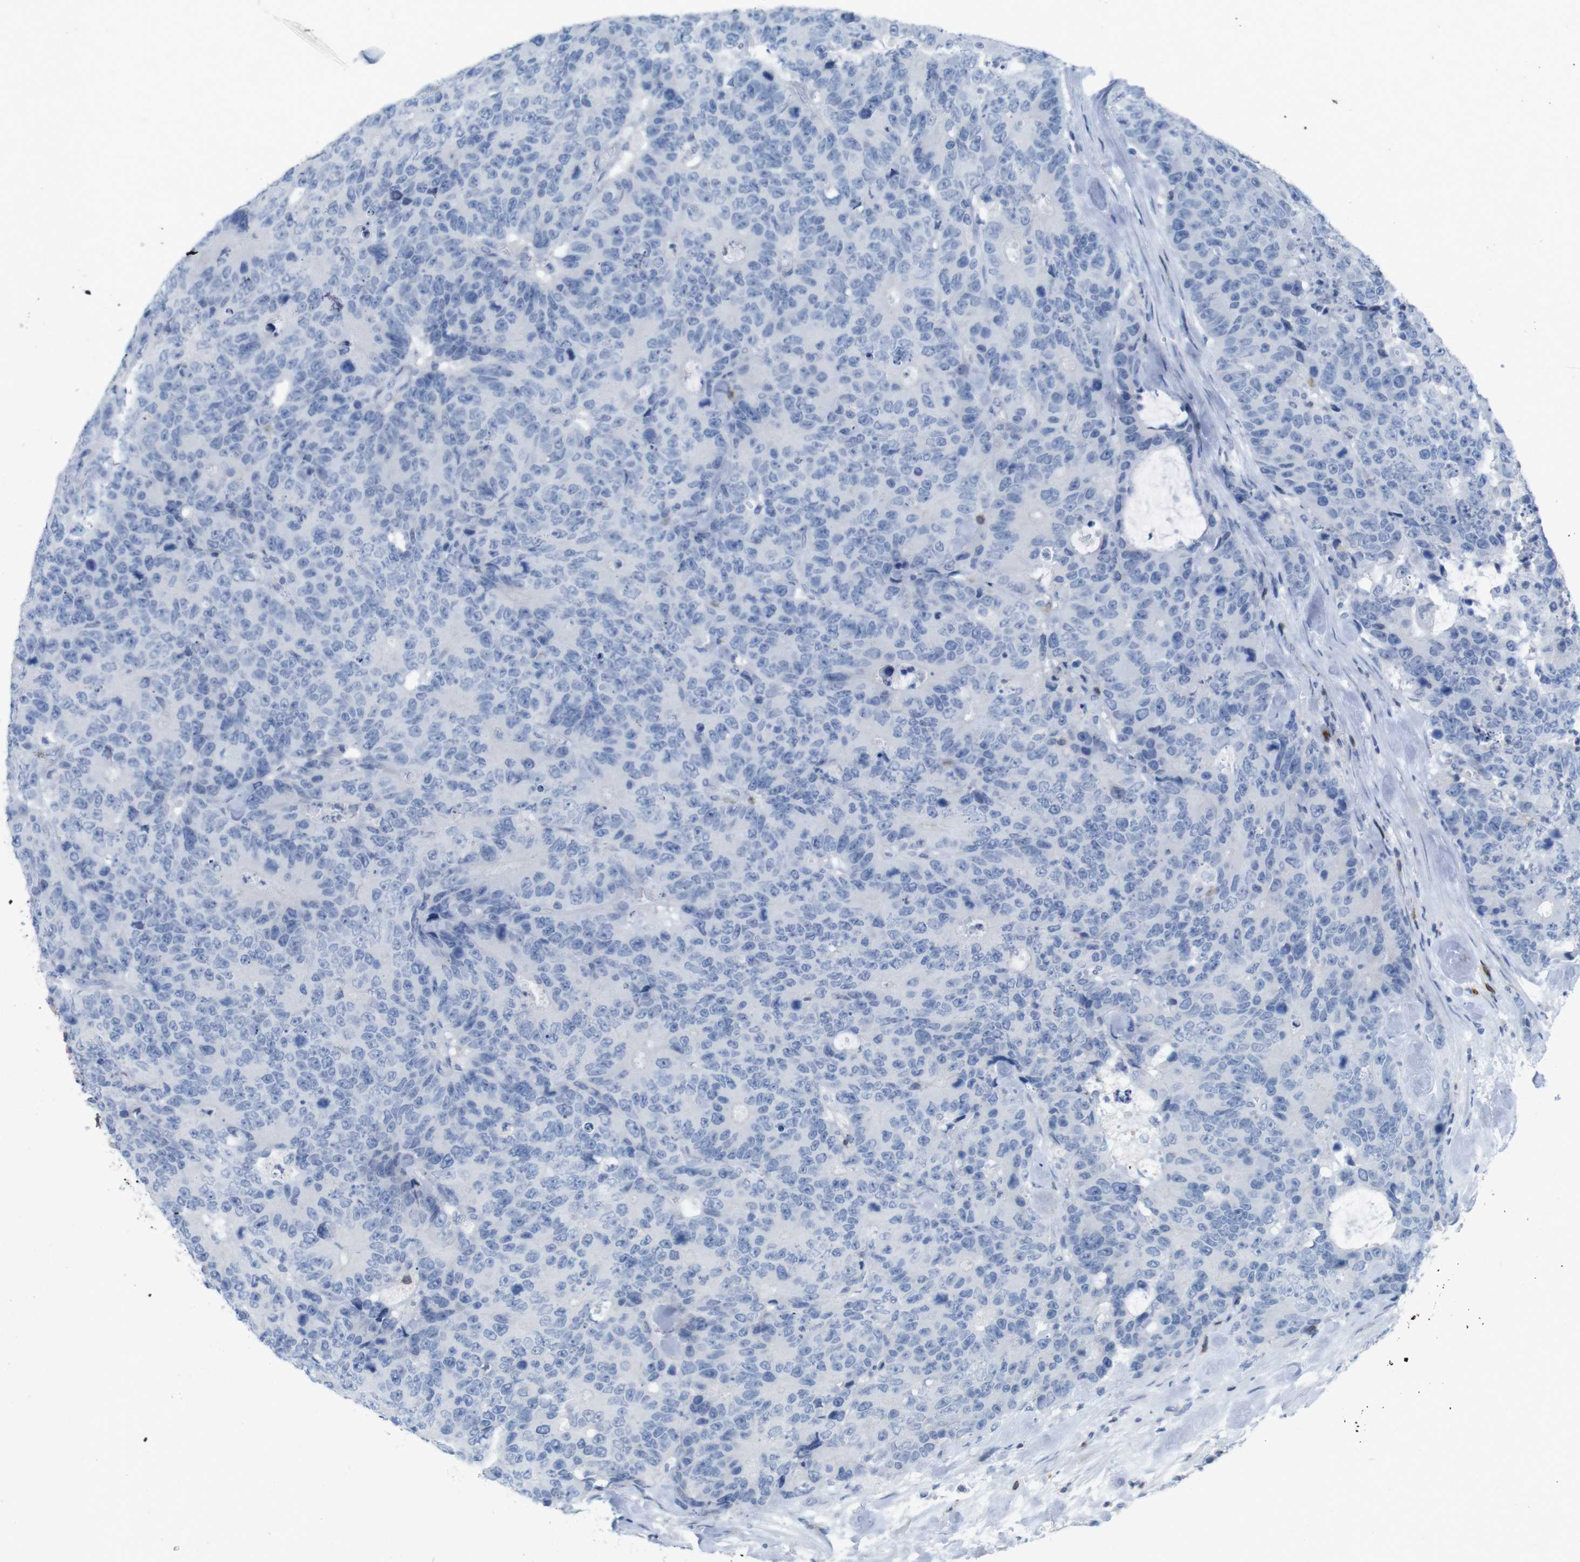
{"staining": {"intensity": "negative", "quantity": "none", "location": "none"}, "tissue": "colorectal cancer", "cell_type": "Tumor cells", "image_type": "cancer", "snomed": [{"axis": "morphology", "description": "Adenocarcinoma, NOS"}, {"axis": "topography", "description": "Colon"}], "caption": "DAB immunohistochemical staining of colorectal cancer (adenocarcinoma) demonstrates no significant expression in tumor cells.", "gene": "CD5", "patient": {"sex": "female", "age": 86}}